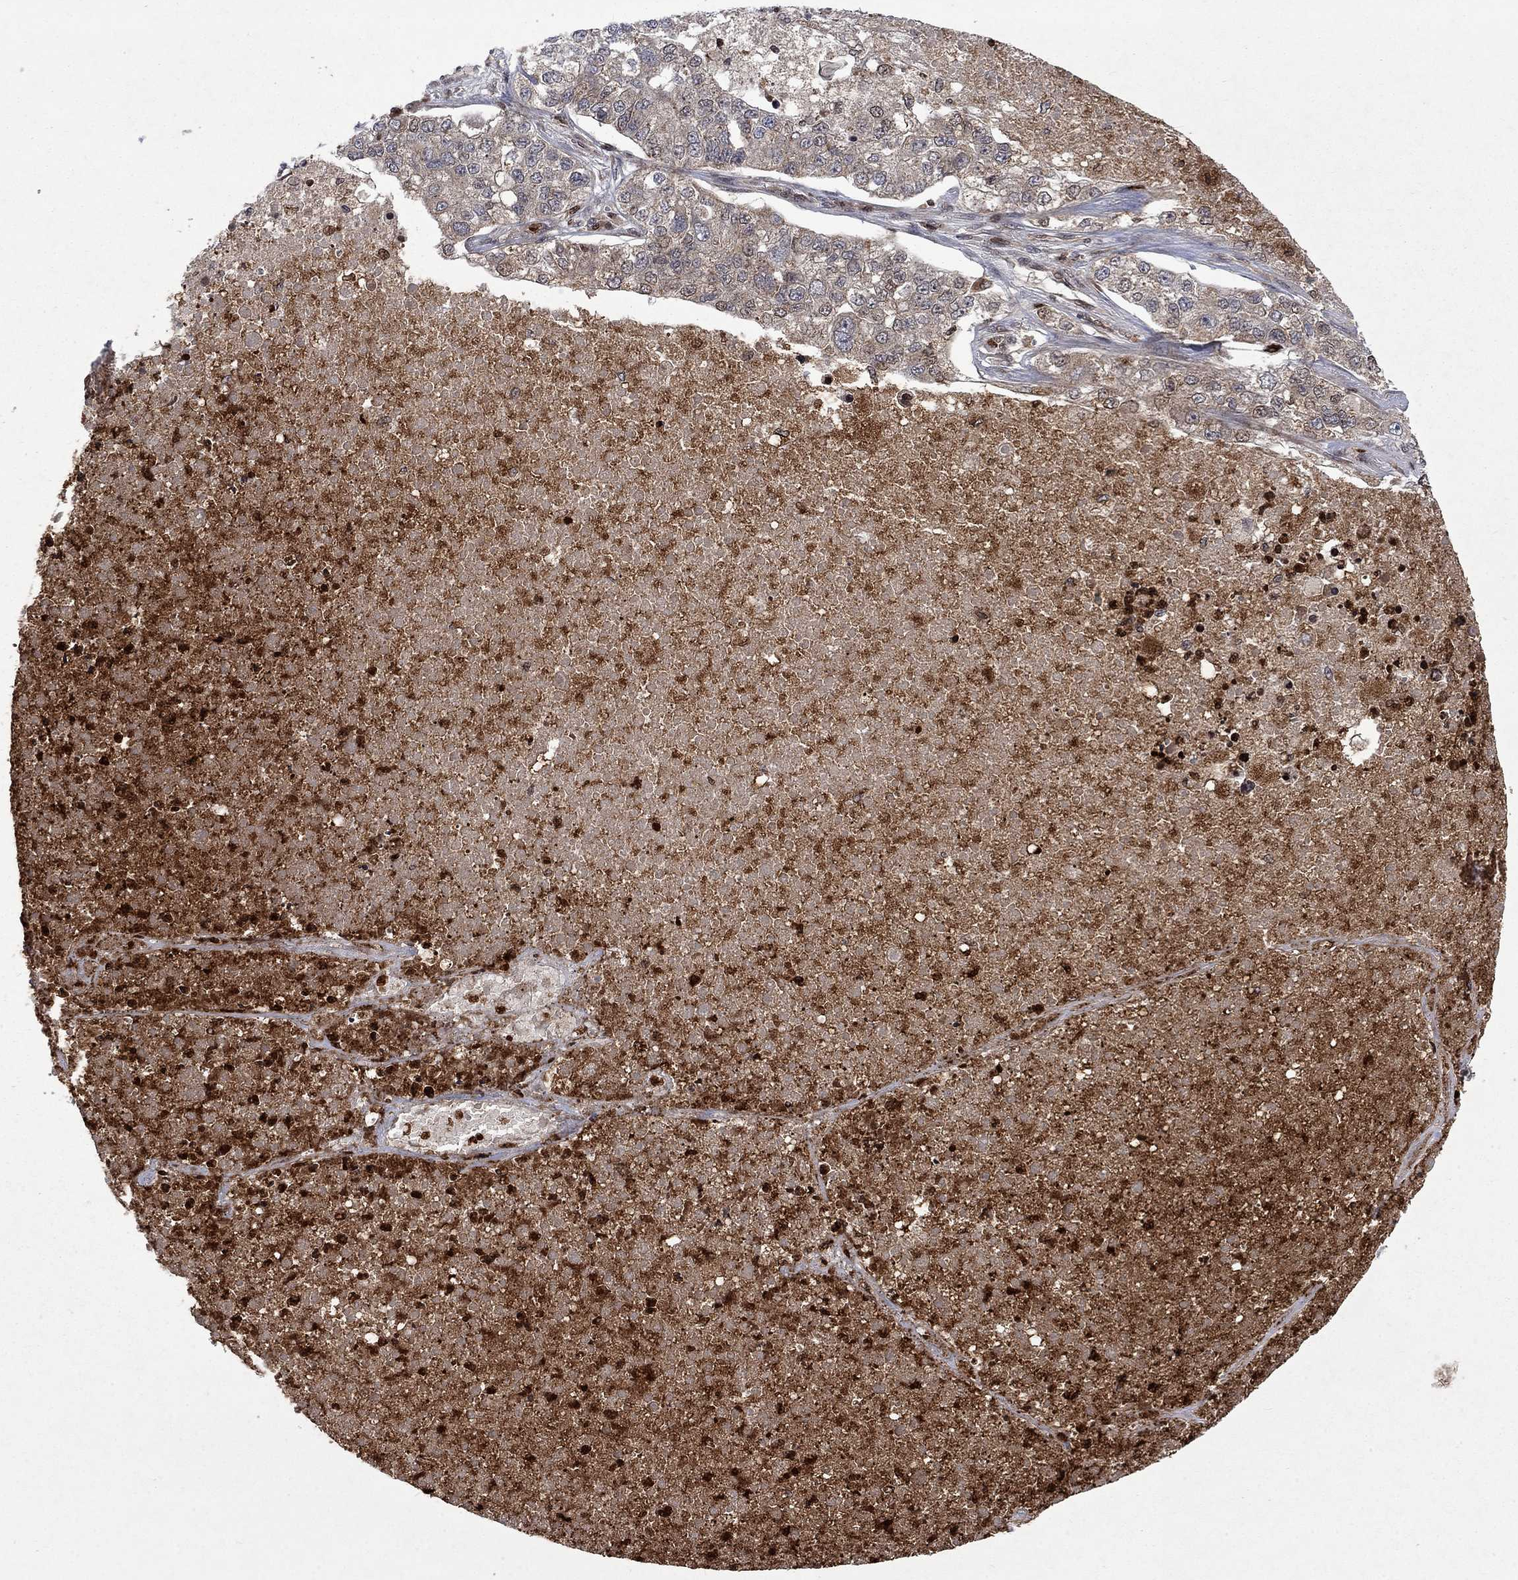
{"staining": {"intensity": "negative", "quantity": "none", "location": "none"}, "tissue": "lung cancer", "cell_type": "Tumor cells", "image_type": "cancer", "snomed": [{"axis": "morphology", "description": "Adenocarcinoma, NOS"}, {"axis": "topography", "description": "Lung"}], "caption": "DAB (3,3'-diaminobenzidine) immunohistochemical staining of adenocarcinoma (lung) demonstrates no significant positivity in tumor cells. (DAB IHC with hematoxylin counter stain).", "gene": "TMEM33", "patient": {"sex": "male", "age": 49}}